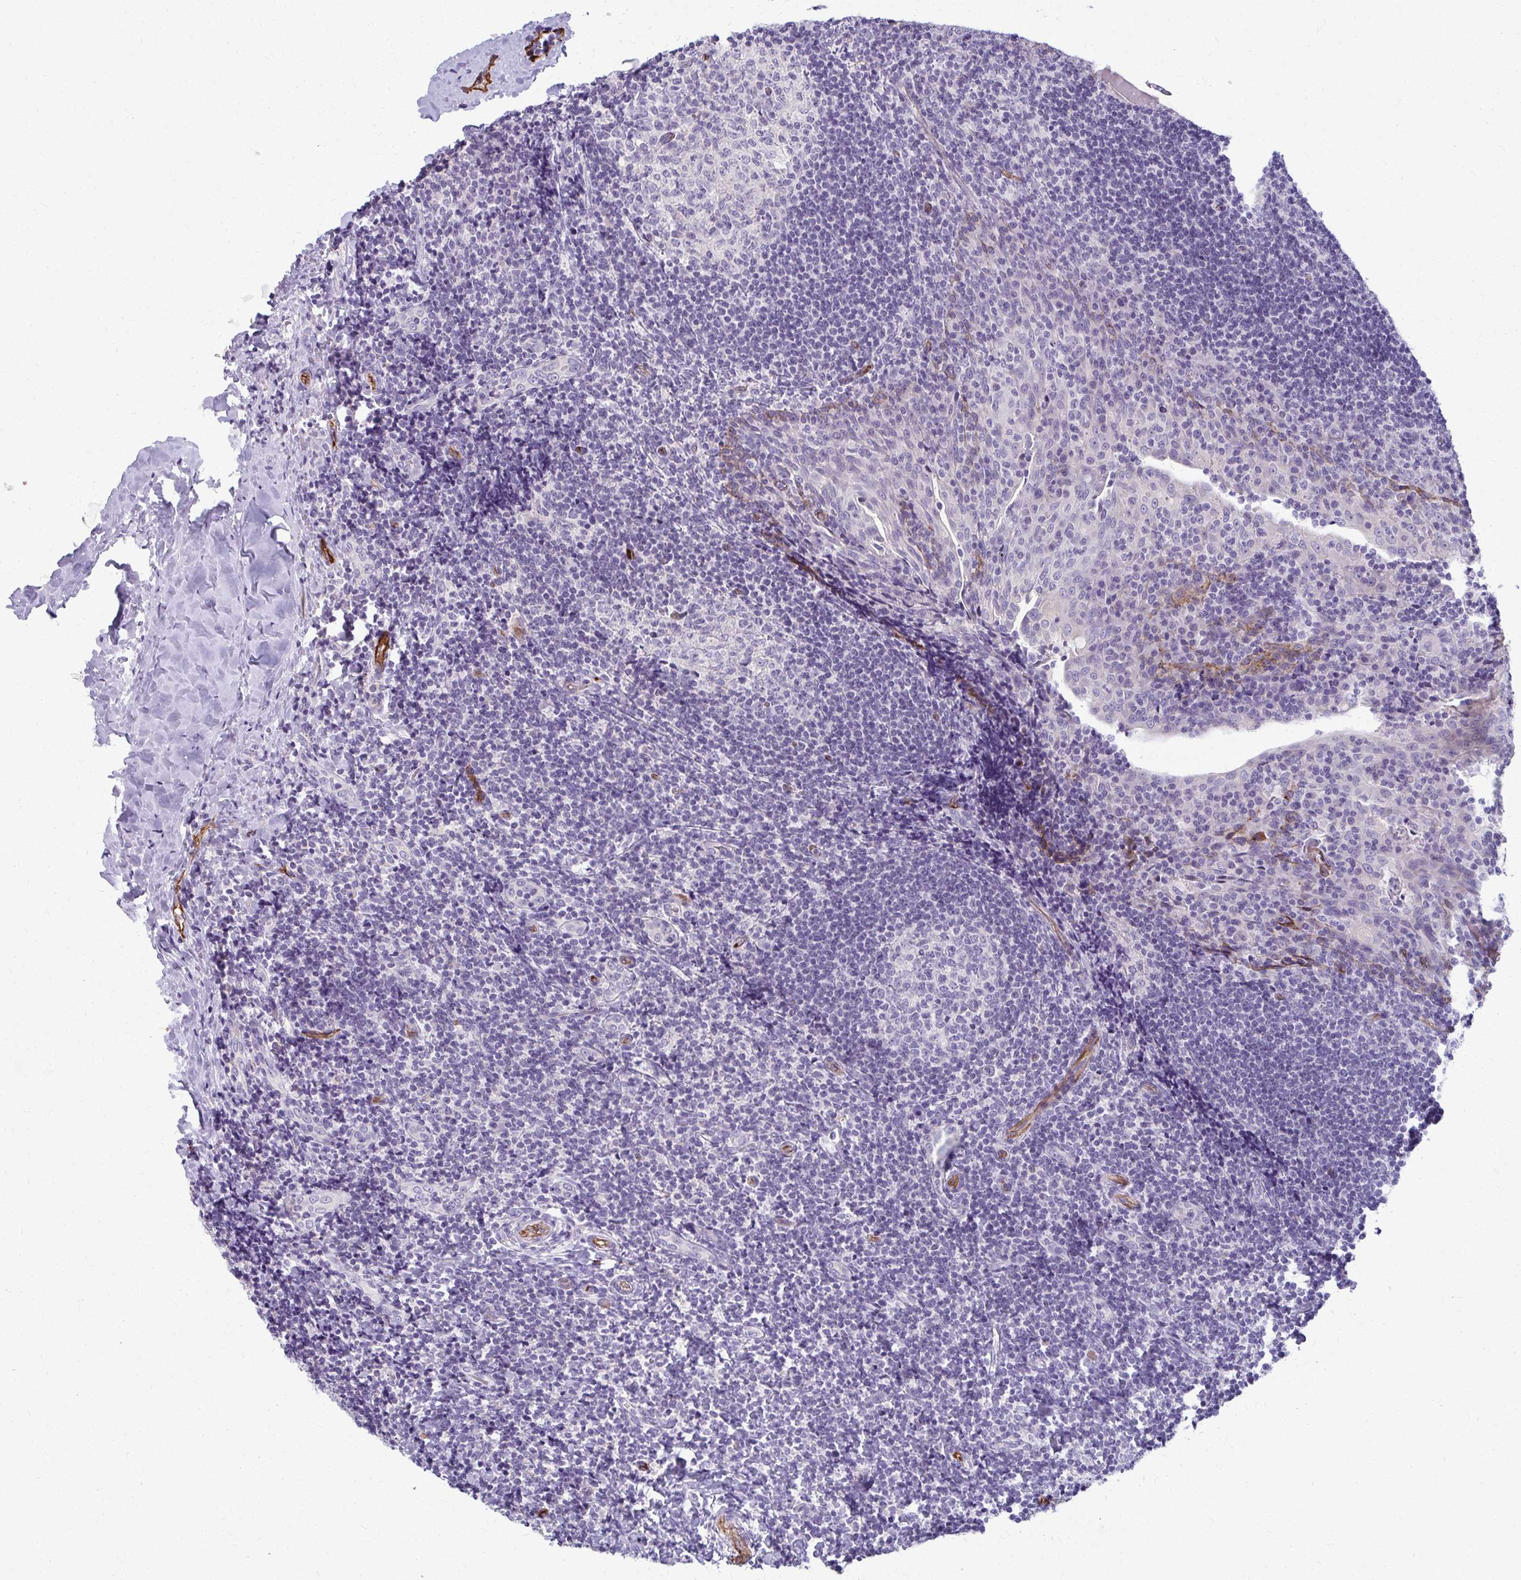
{"staining": {"intensity": "negative", "quantity": "none", "location": "none"}, "tissue": "tonsil", "cell_type": "Germinal center cells", "image_type": "normal", "snomed": [{"axis": "morphology", "description": "Normal tissue, NOS"}, {"axis": "topography", "description": "Tonsil"}], "caption": "Immunohistochemistry (IHC) photomicrograph of normal human tonsil stained for a protein (brown), which reveals no staining in germinal center cells. The staining was performed using DAB (3,3'-diaminobenzidine) to visualize the protein expression in brown, while the nuclei were stained in blue with hematoxylin (Magnification: 20x).", "gene": "ADIPOQ", "patient": {"sex": "male", "age": 17}}